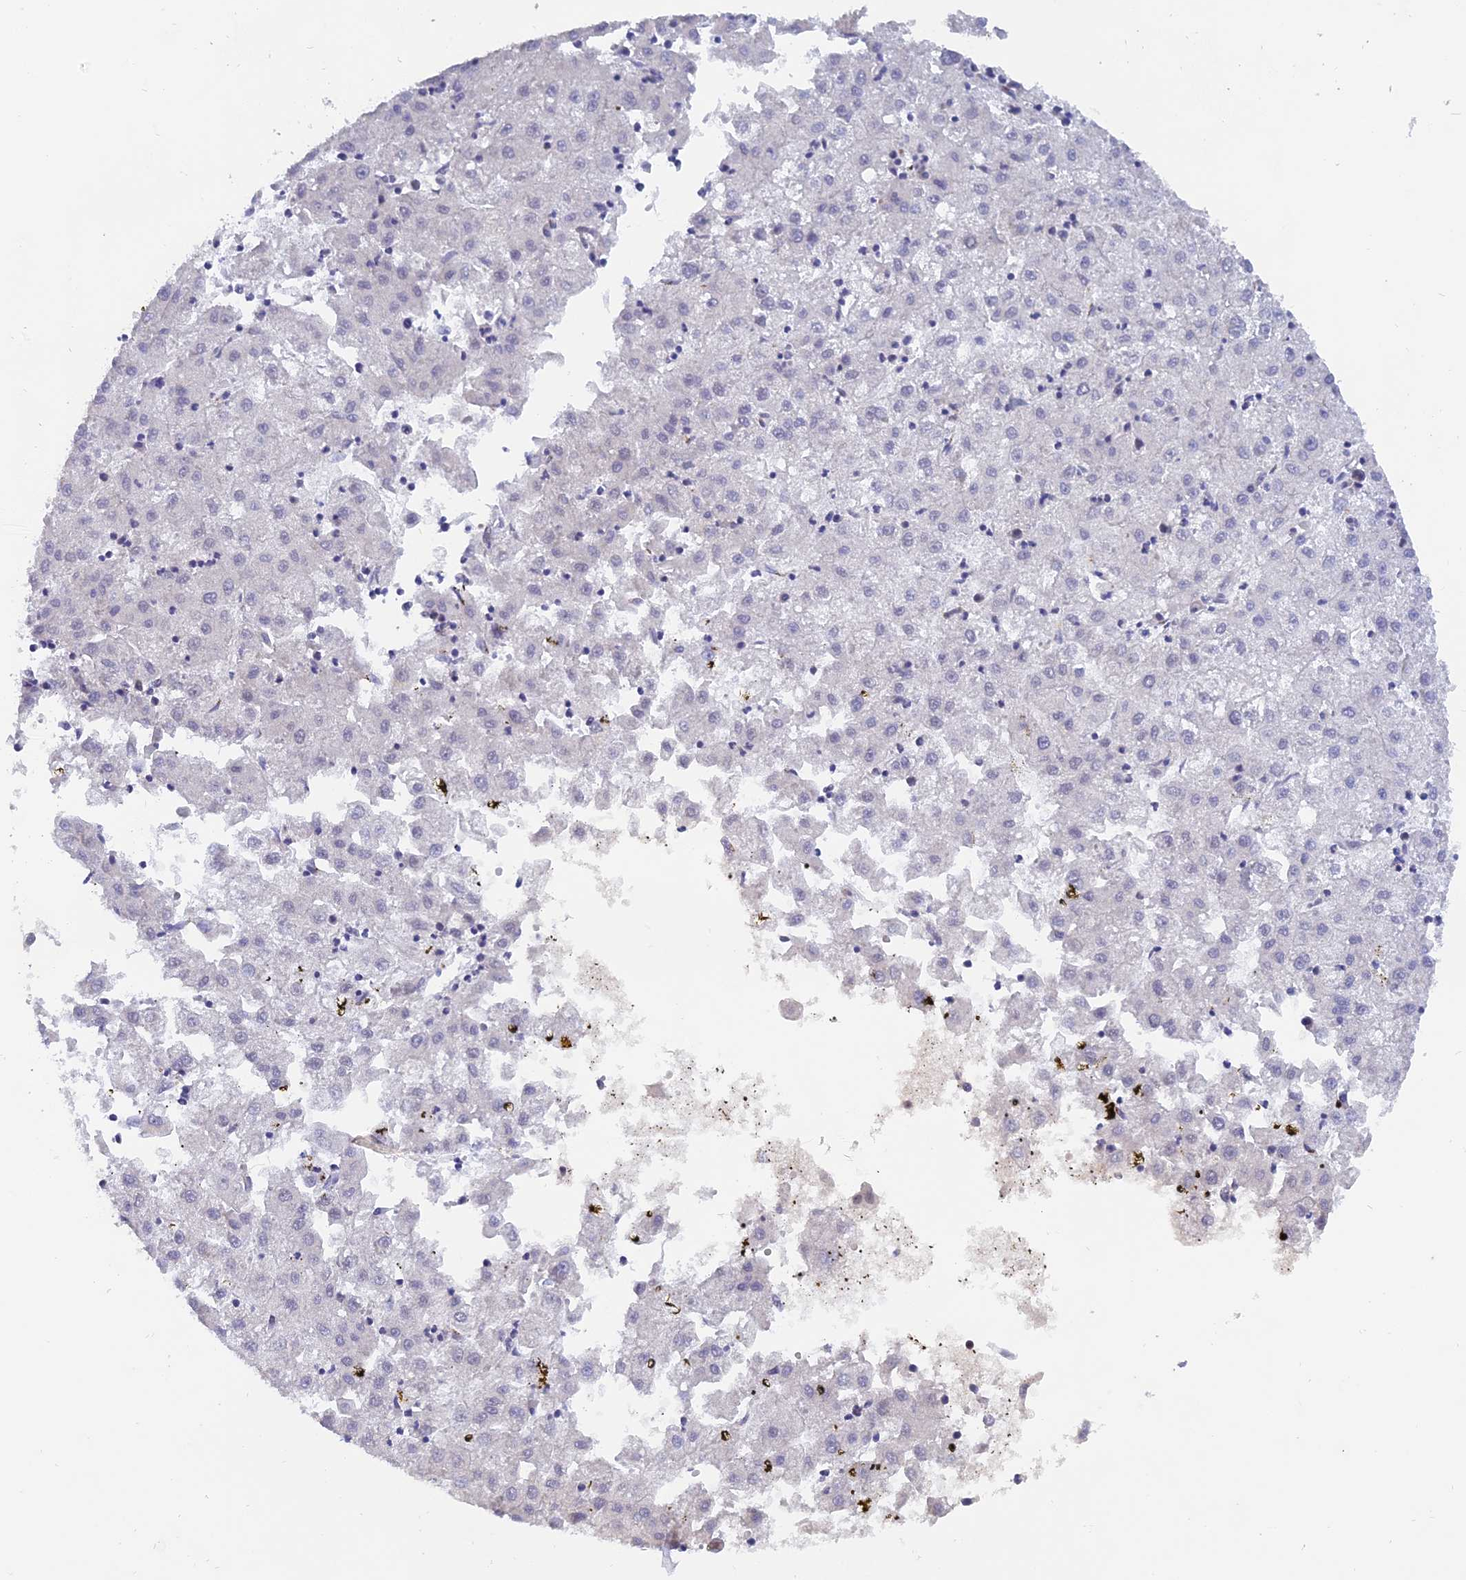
{"staining": {"intensity": "negative", "quantity": "none", "location": "none"}, "tissue": "liver cancer", "cell_type": "Tumor cells", "image_type": "cancer", "snomed": [{"axis": "morphology", "description": "Carcinoma, Hepatocellular, NOS"}, {"axis": "topography", "description": "Liver"}], "caption": "The immunohistochemistry image has no significant positivity in tumor cells of liver cancer (hepatocellular carcinoma) tissue.", "gene": "THOC3", "patient": {"sex": "male", "age": 72}}